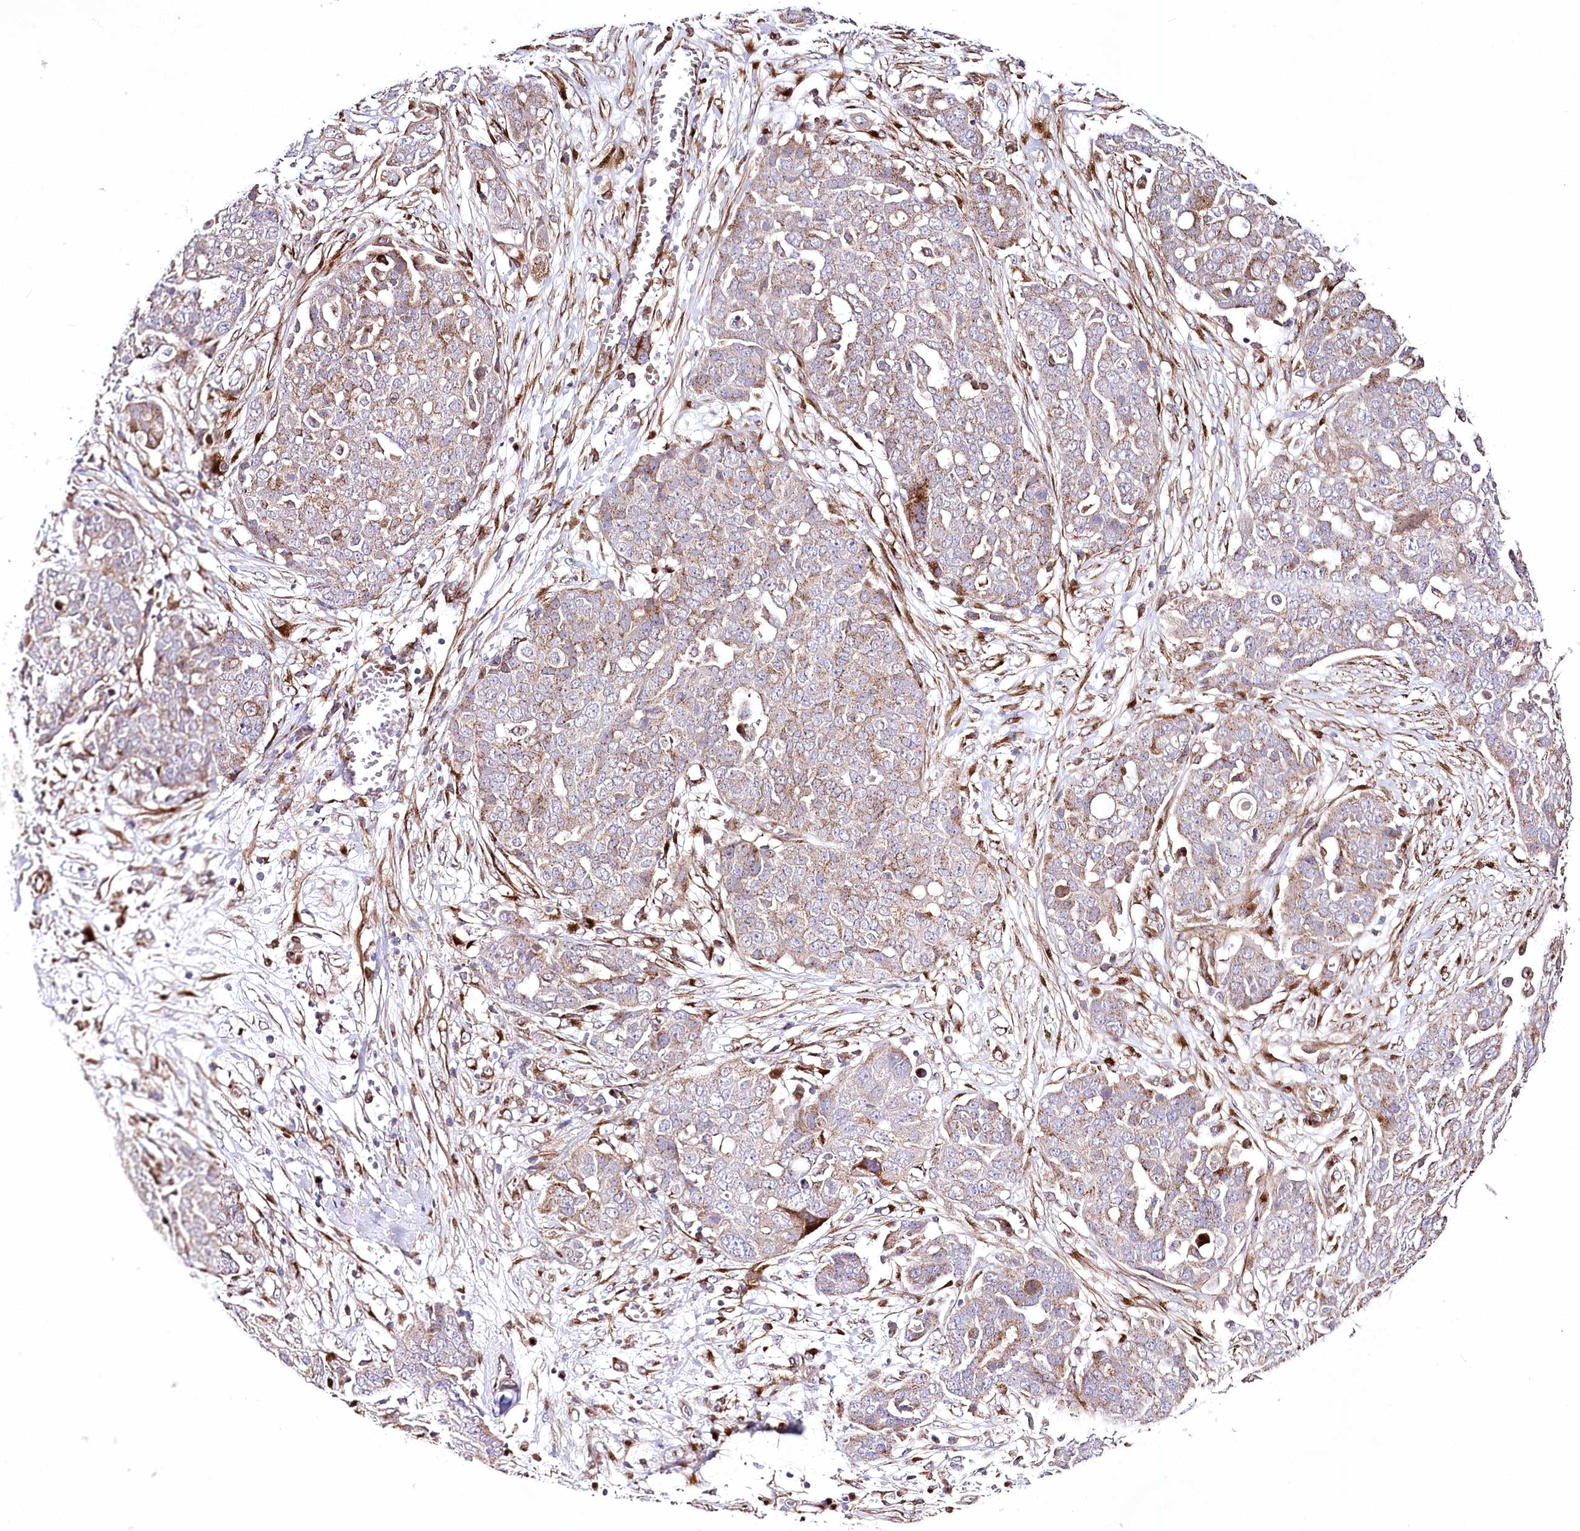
{"staining": {"intensity": "moderate", "quantity": ">75%", "location": "cytoplasmic/membranous"}, "tissue": "ovarian cancer", "cell_type": "Tumor cells", "image_type": "cancer", "snomed": [{"axis": "morphology", "description": "Cystadenocarcinoma, serous, NOS"}, {"axis": "topography", "description": "Soft tissue"}, {"axis": "topography", "description": "Ovary"}], "caption": "Approximately >75% of tumor cells in ovarian serous cystadenocarcinoma display moderate cytoplasmic/membranous protein expression as visualized by brown immunohistochemical staining.", "gene": "ABRAXAS2", "patient": {"sex": "female", "age": 57}}